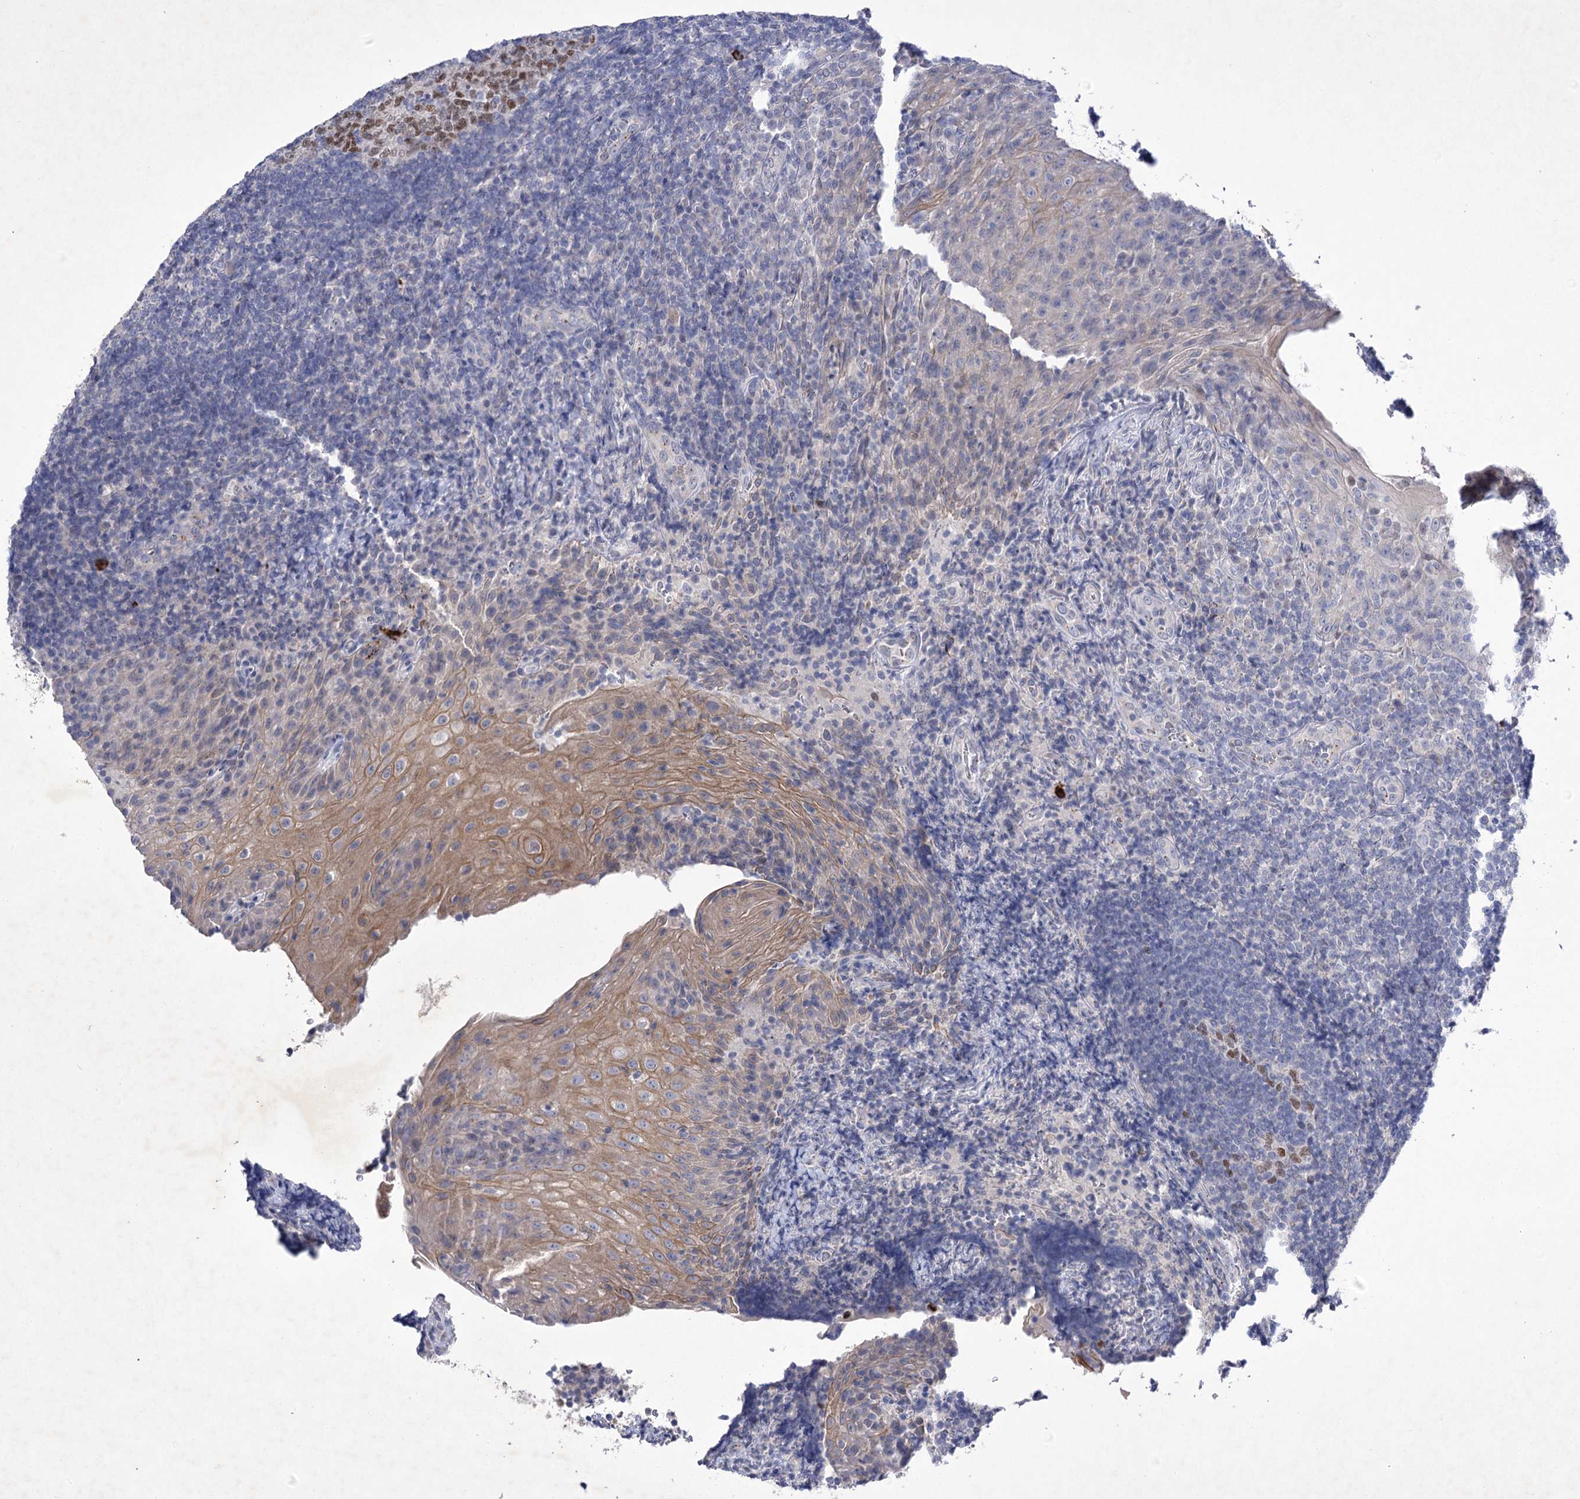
{"staining": {"intensity": "moderate", "quantity": "25%-75%", "location": "nuclear"}, "tissue": "tonsil", "cell_type": "Germinal center cells", "image_type": "normal", "snomed": [{"axis": "morphology", "description": "Normal tissue, NOS"}, {"axis": "topography", "description": "Tonsil"}], "caption": "Protein expression analysis of benign tonsil exhibits moderate nuclear expression in approximately 25%-75% of germinal center cells.", "gene": "COX15", "patient": {"sex": "male", "age": 37}}